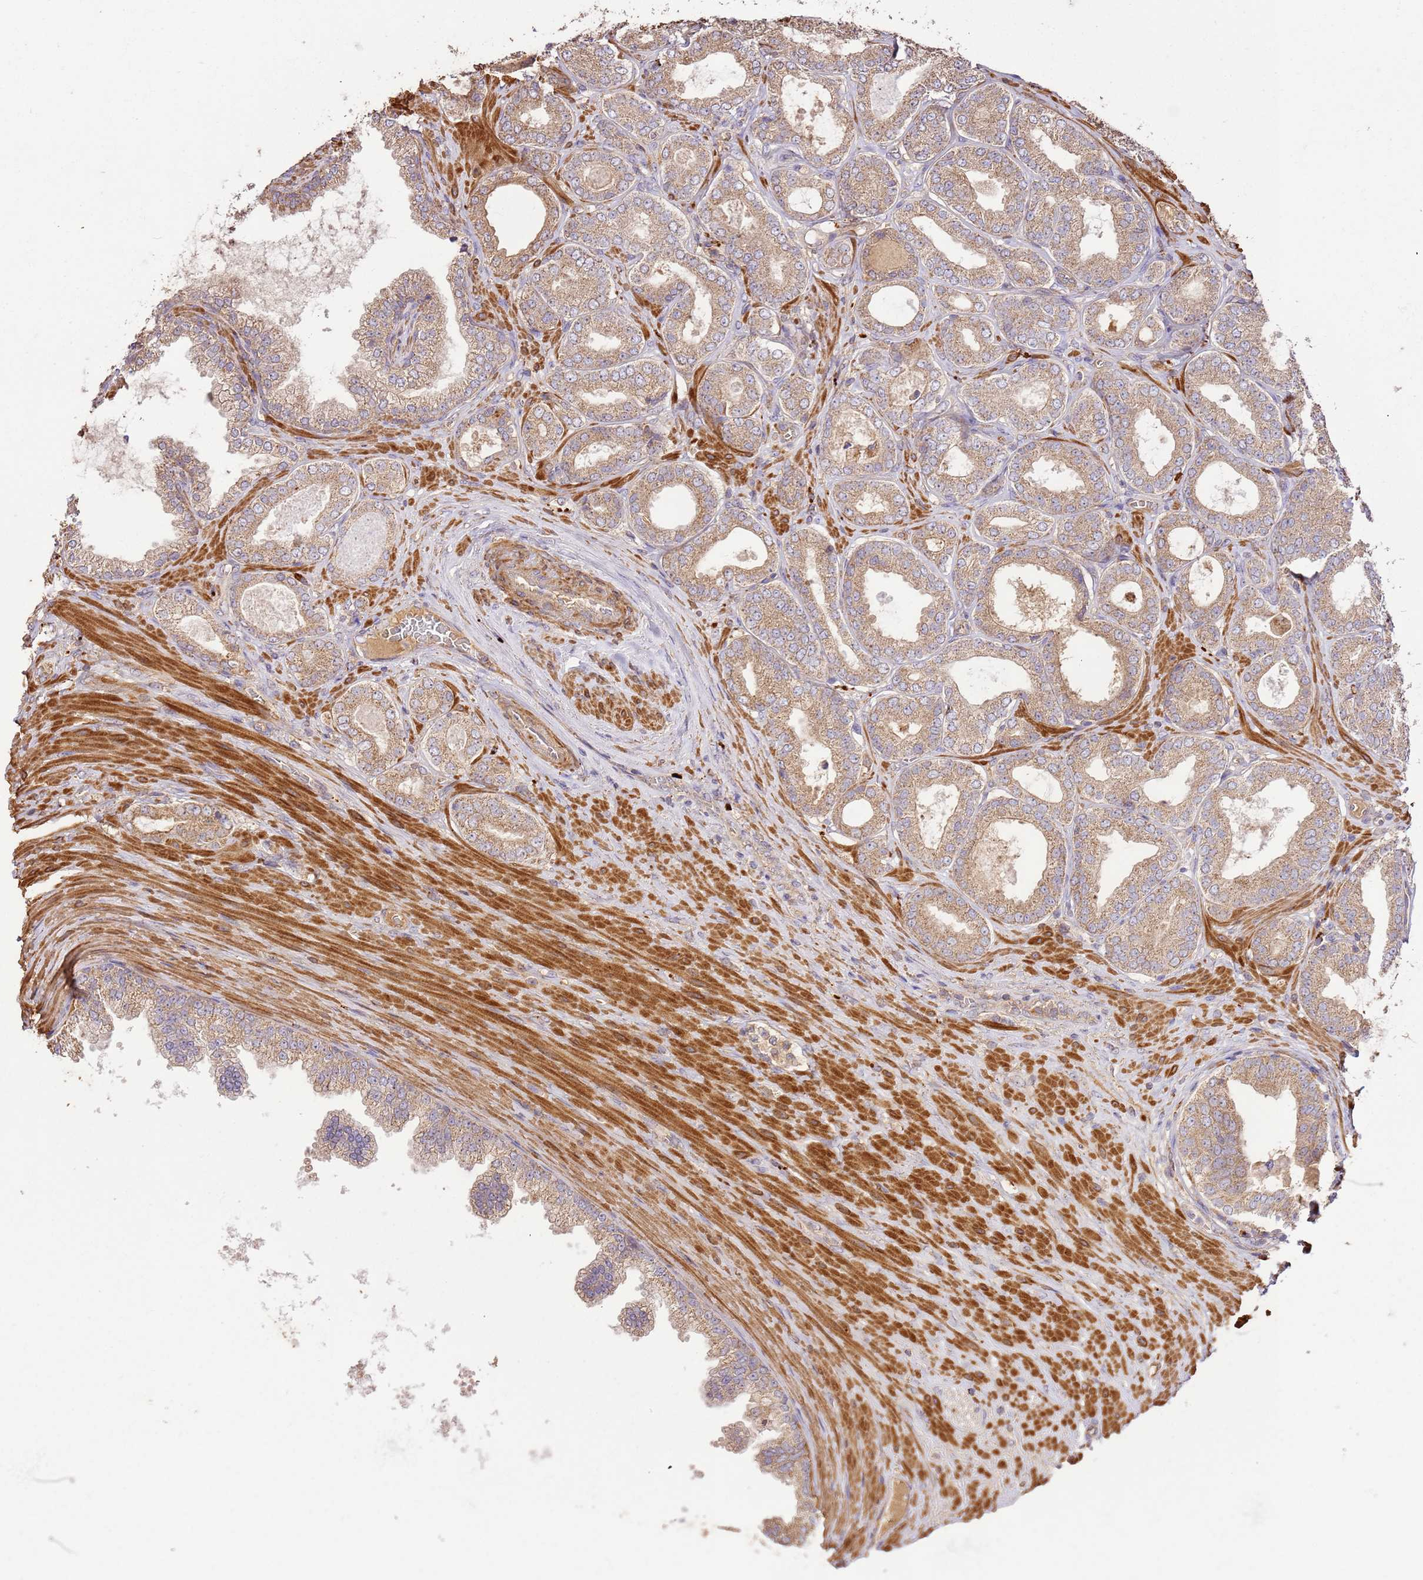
{"staining": {"intensity": "moderate", "quantity": ">75%", "location": "cytoplasmic/membranous"}, "tissue": "prostate cancer", "cell_type": "Tumor cells", "image_type": "cancer", "snomed": [{"axis": "morphology", "description": "Adenocarcinoma, Low grade"}, {"axis": "topography", "description": "Prostate"}], "caption": "About >75% of tumor cells in prostate cancer show moderate cytoplasmic/membranous protein expression as visualized by brown immunohistochemical staining.", "gene": "CEP55", "patient": {"sex": "male", "age": 63}}